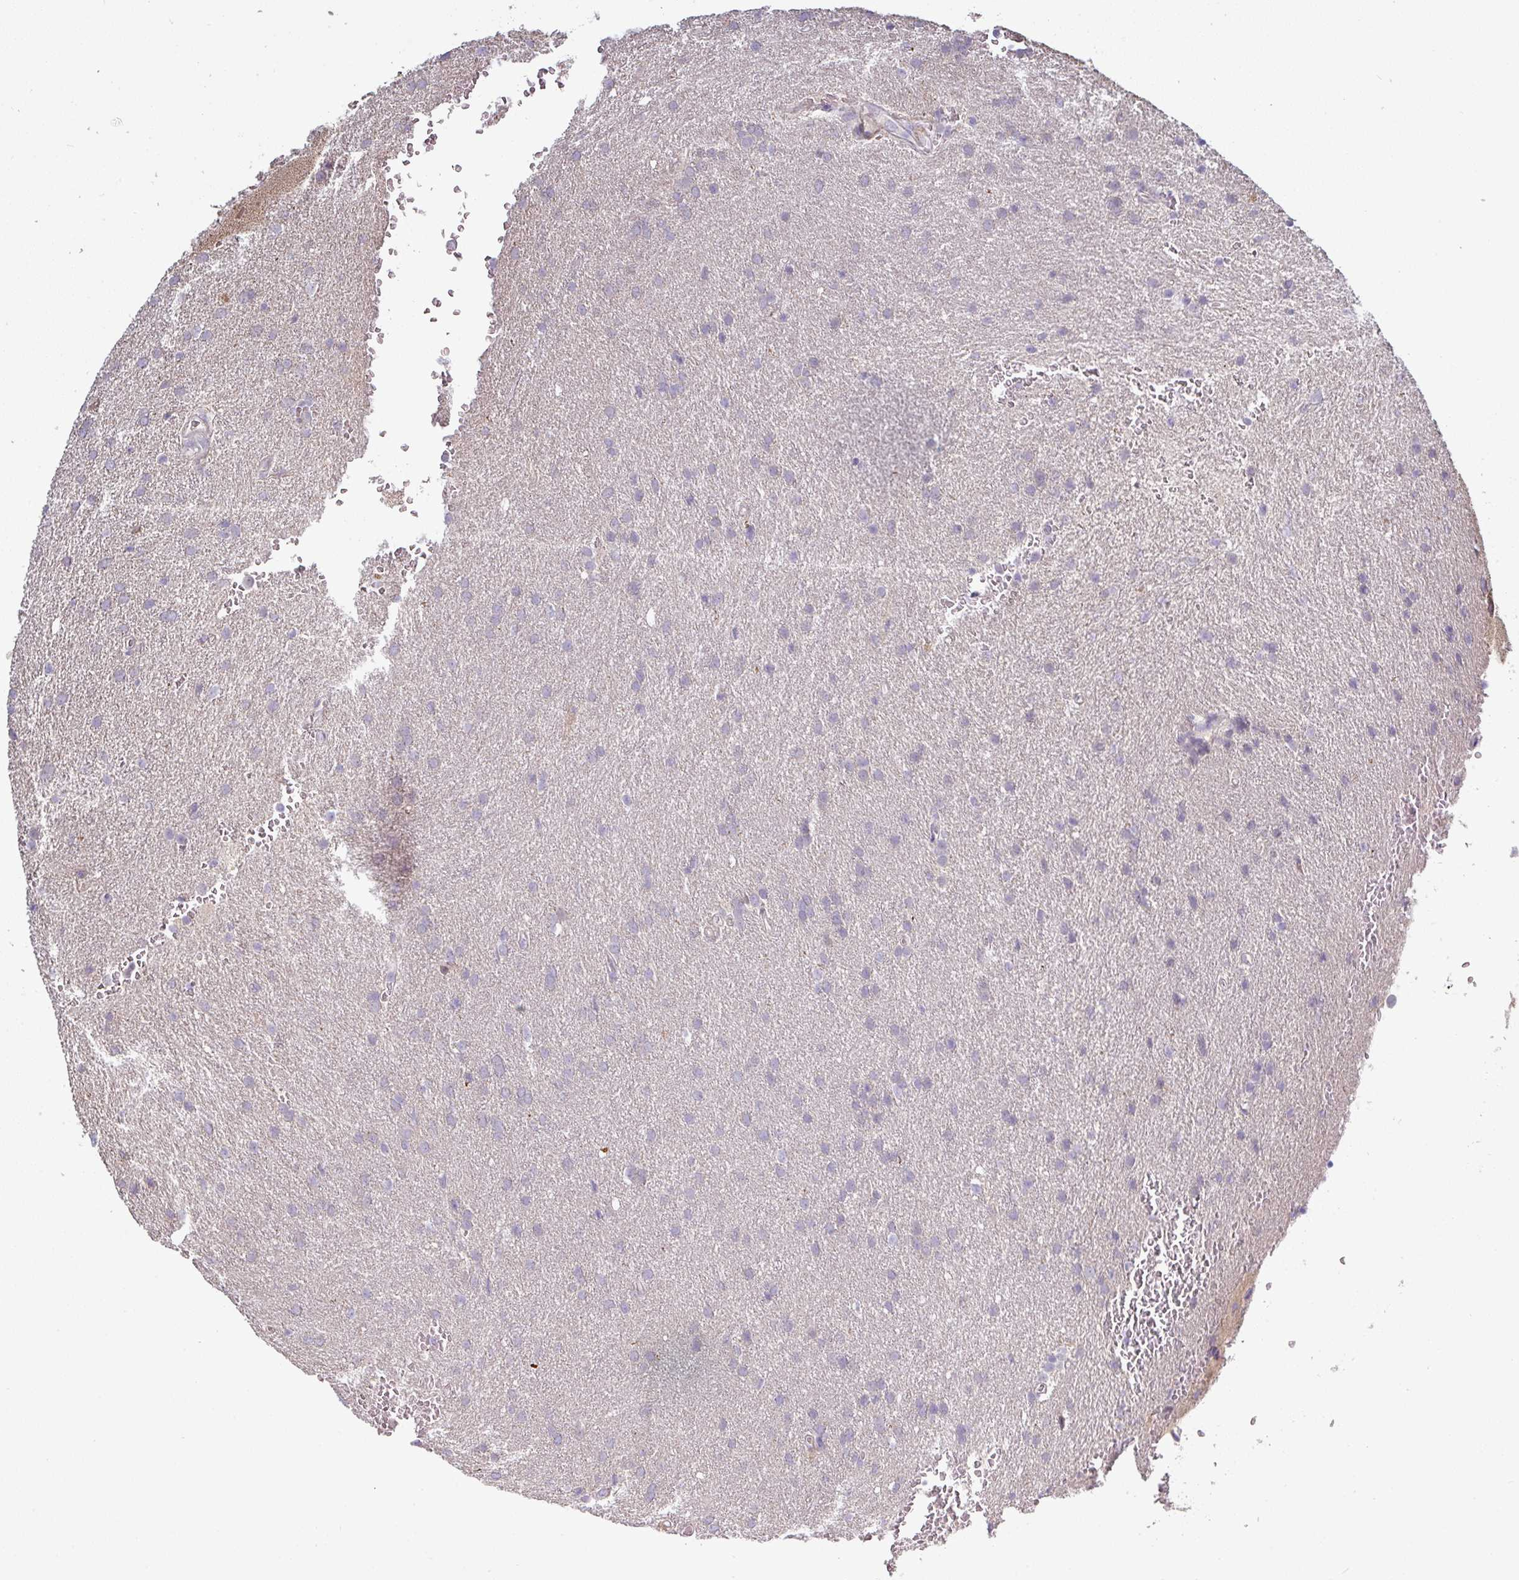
{"staining": {"intensity": "negative", "quantity": "none", "location": "none"}, "tissue": "glioma", "cell_type": "Tumor cells", "image_type": "cancer", "snomed": [{"axis": "morphology", "description": "Glioma, malignant, Low grade"}, {"axis": "topography", "description": "Brain"}], "caption": "Glioma was stained to show a protein in brown. There is no significant staining in tumor cells. (Brightfield microscopy of DAB (3,3'-diaminobenzidine) IHC at high magnification).", "gene": "C2orf16", "patient": {"sex": "female", "age": 33}}